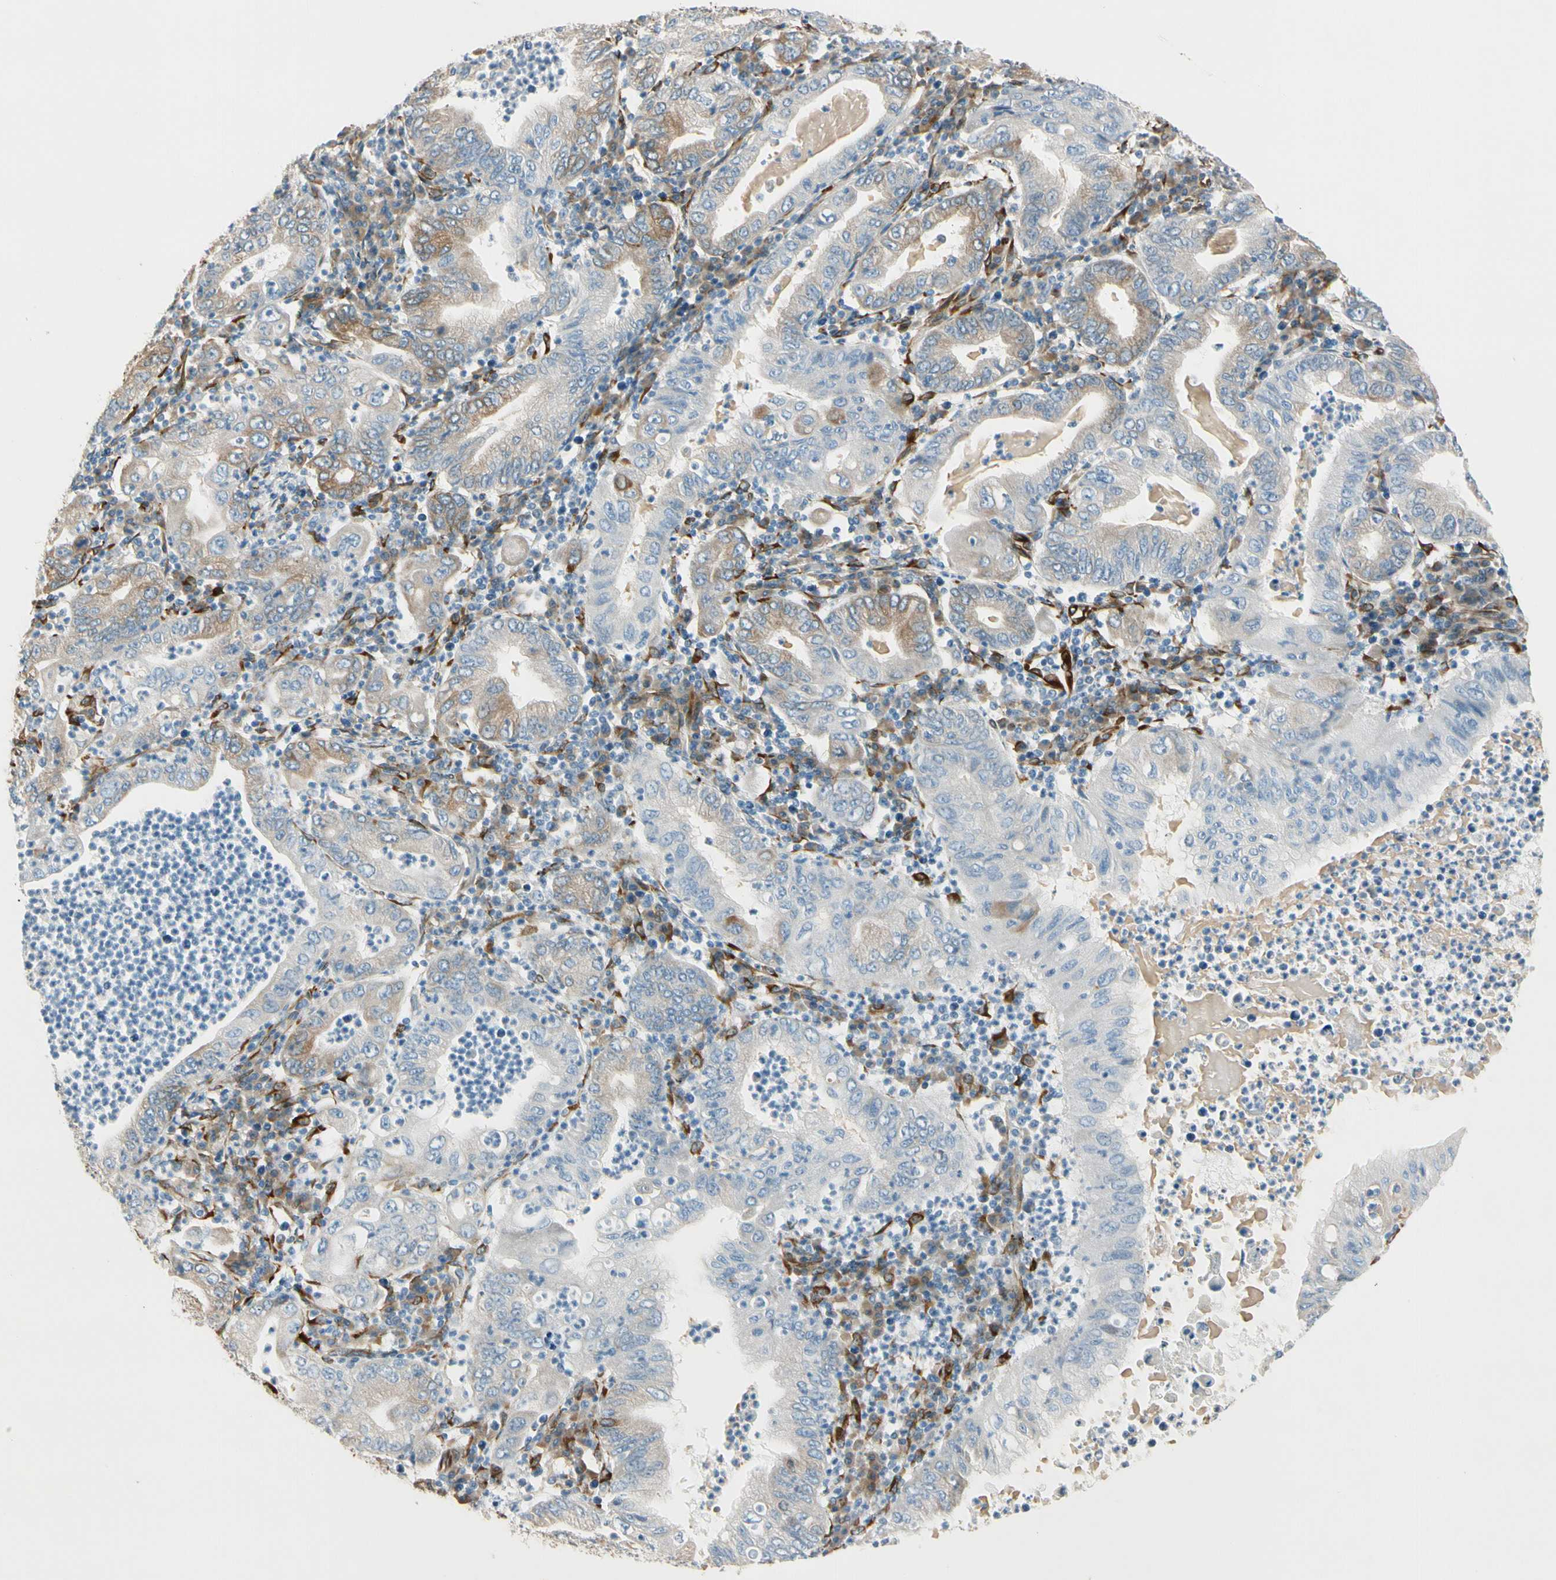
{"staining": {"intensity": "moderate", "quantity": "25%-75%", "location": "cytoplasmic/membranous"}, "tissue": "stomach cancer", "cell_type": "Tumor cells", "image_type": "cancer", "snomed": [{"axis": "morphology", "description": "Normal tissue, NOS"}, {"axis": "morphology", "description": "Adenocarcinoma, NOS"}, {"axis": "topography", "description": "Esophagus"}, {"axis": "topography", "description": "Stomach, upper"}, {"axis": "topography", "description": "Peripheral nerve tissue"}], "caption": "Tumor cells exhibit medium levels of moderate cytoplasmic/membranous positivity in approximately 25%-75% of cells in human stomach cancer (adenocarcinoma).", "gene": "FKBP7", "patient": {"sex": "male", "age": 62}}